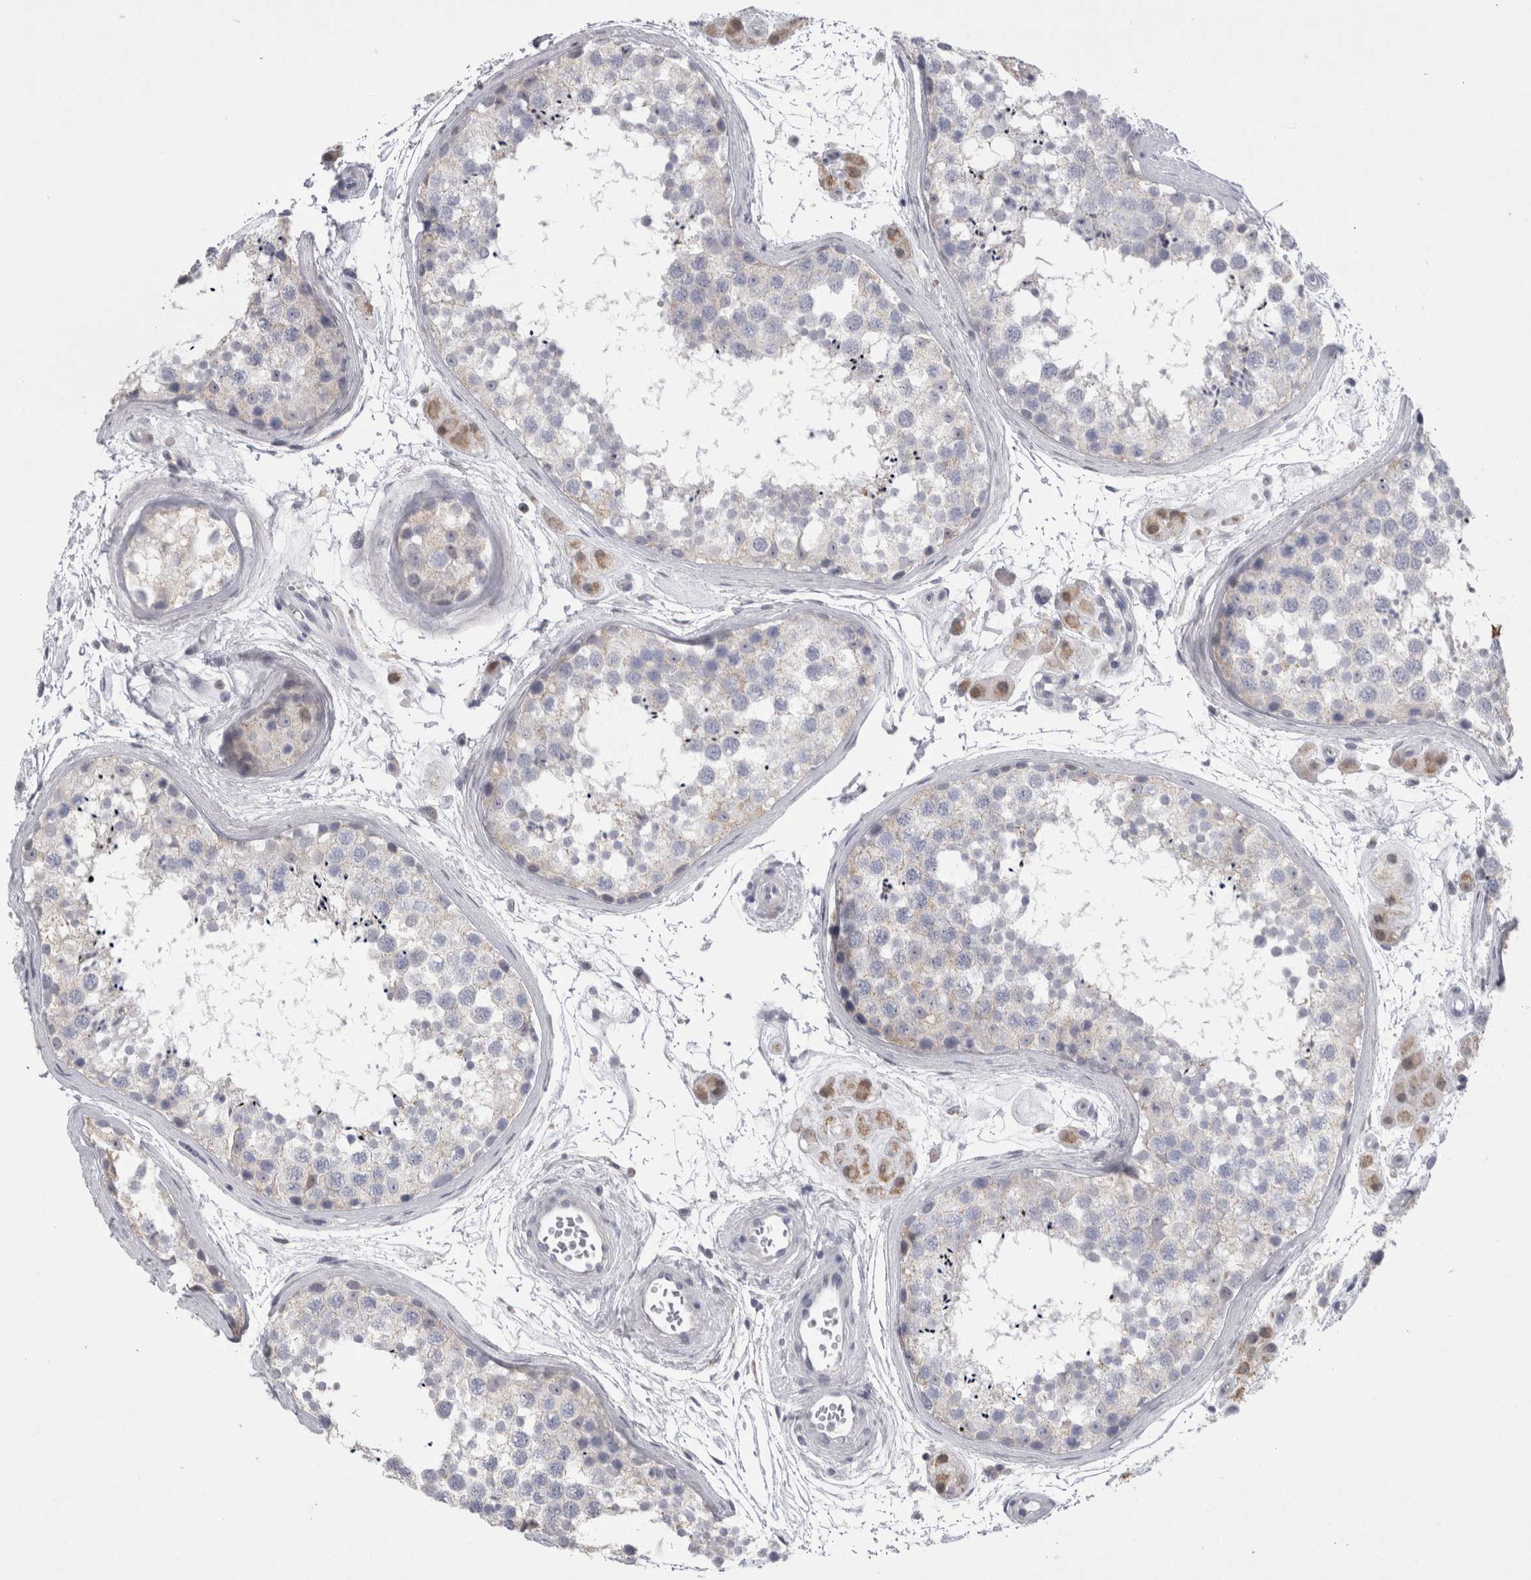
{"staining": {"intensity": "negative", "quantity": "none", "location": "none"}, "tissue": "testis", "cell_type": "Cells in seminiferous ducts", "image_type": "normal", "snomed": [{"axis": "morphology", "description": "Normal tissue, NOS"}, {"axis": "topography", "description": "Testis"}], "caption": "Cells in seminiferous ducts are negative for brown protein staining in unremarkable testis. (Stains: DAB (3,3'-diaminobenzidine) immunohistochemistry (IHC) with hematoxylin counter stain, Microscopy: brightfield microscopy at high magnification).", "gene": "AGMAT", "patient": {"sex": "male", "age": 56}}